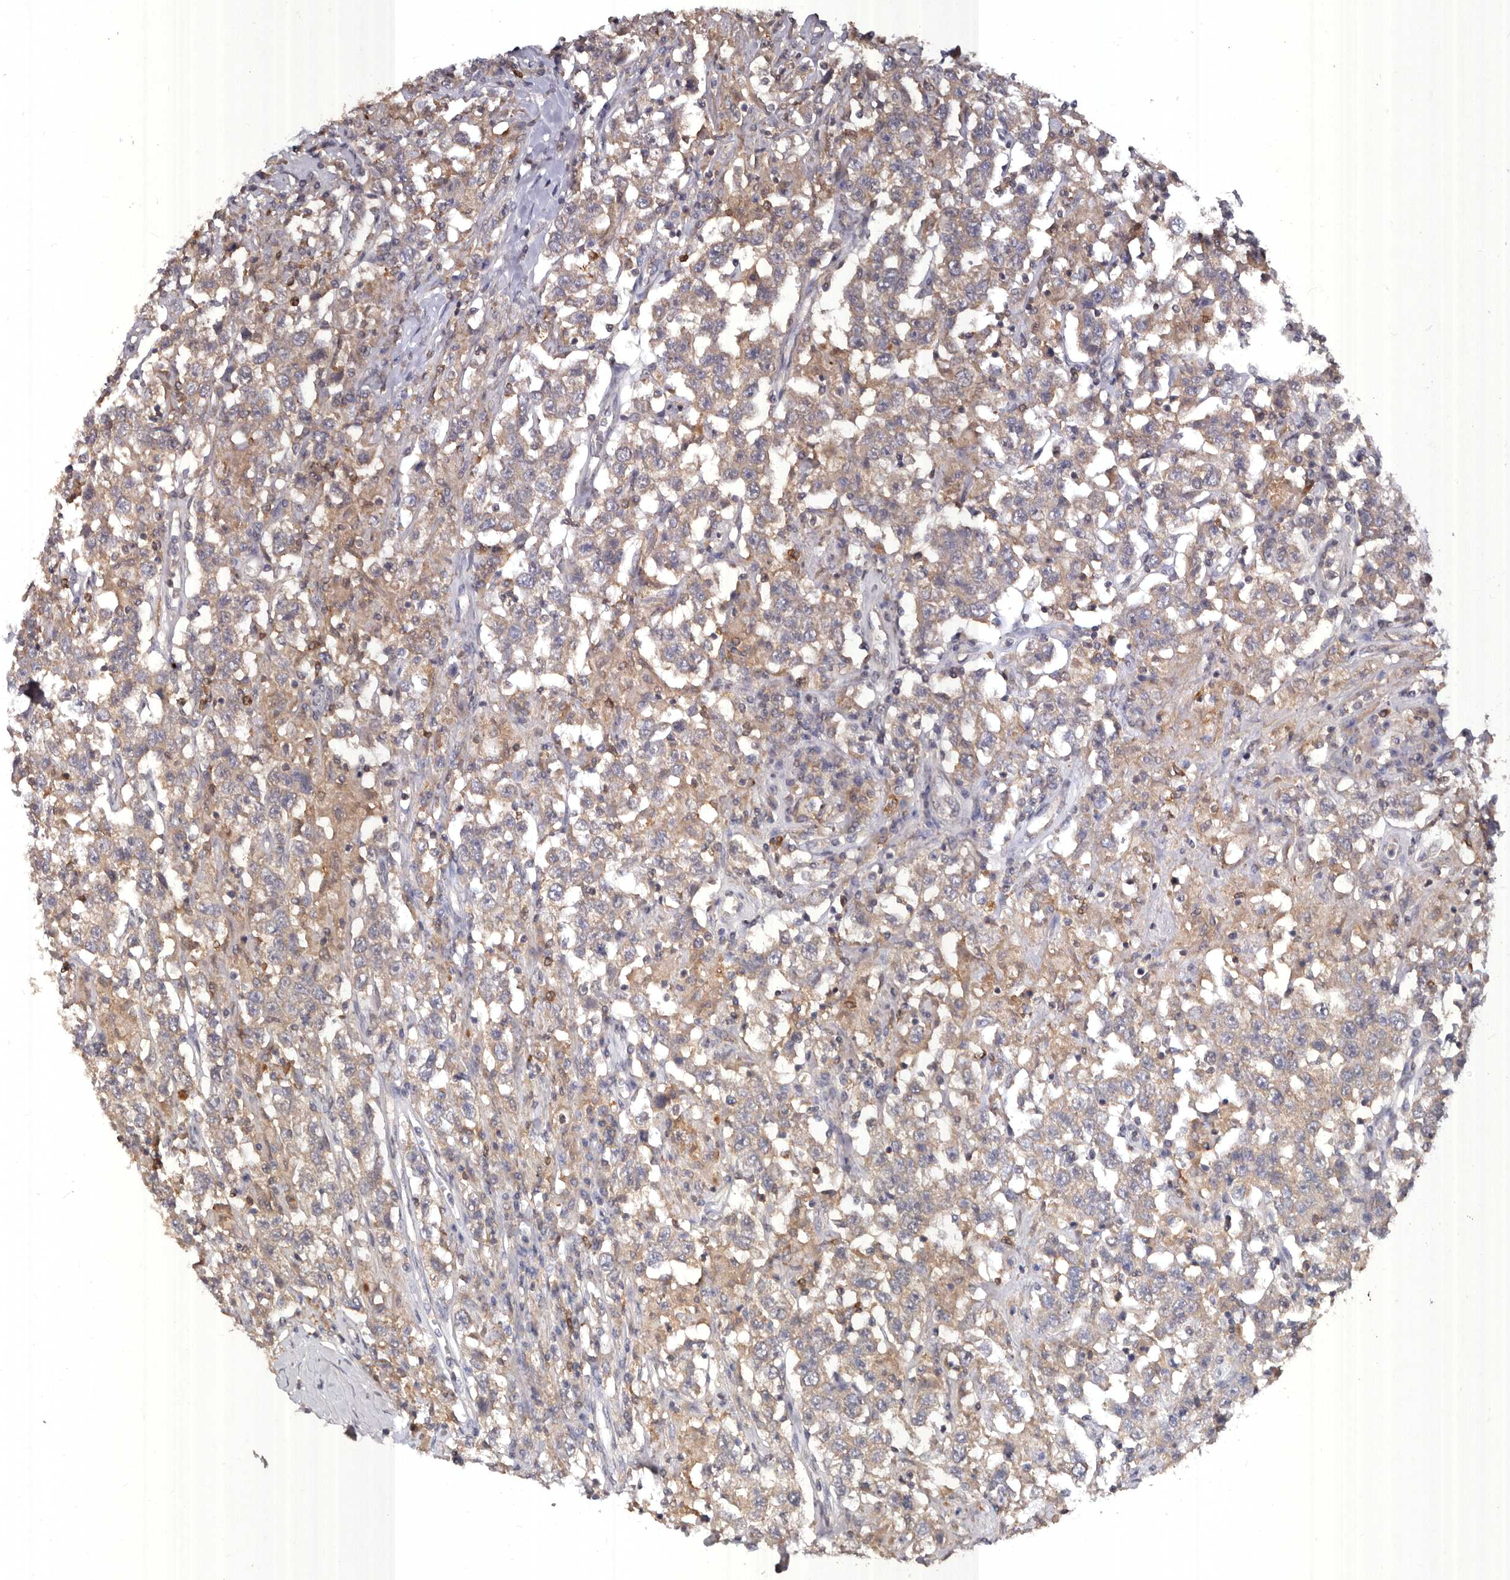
{"staining": {"intensity": "weak", "quantity": ">75%", "location": "cytoplasmic/membranous"}, "tissue": "testis cancer", "cell_type": "Tumor cells", "image_type": "cancer", "snomed": [{"axis": "morphology", "description": "Seminoma, NOS"}, {"axis": "topography", "description": "Testis"}], "caption": "High-power microscopy captured an IHC histopathology image of testis cancer (seminoma), revealing weak cytoplasmic/membranous expression in approximately >75% of tumor cells.", "gene": "EDEM1", "patient": {"sex": "male", "age": 41}}